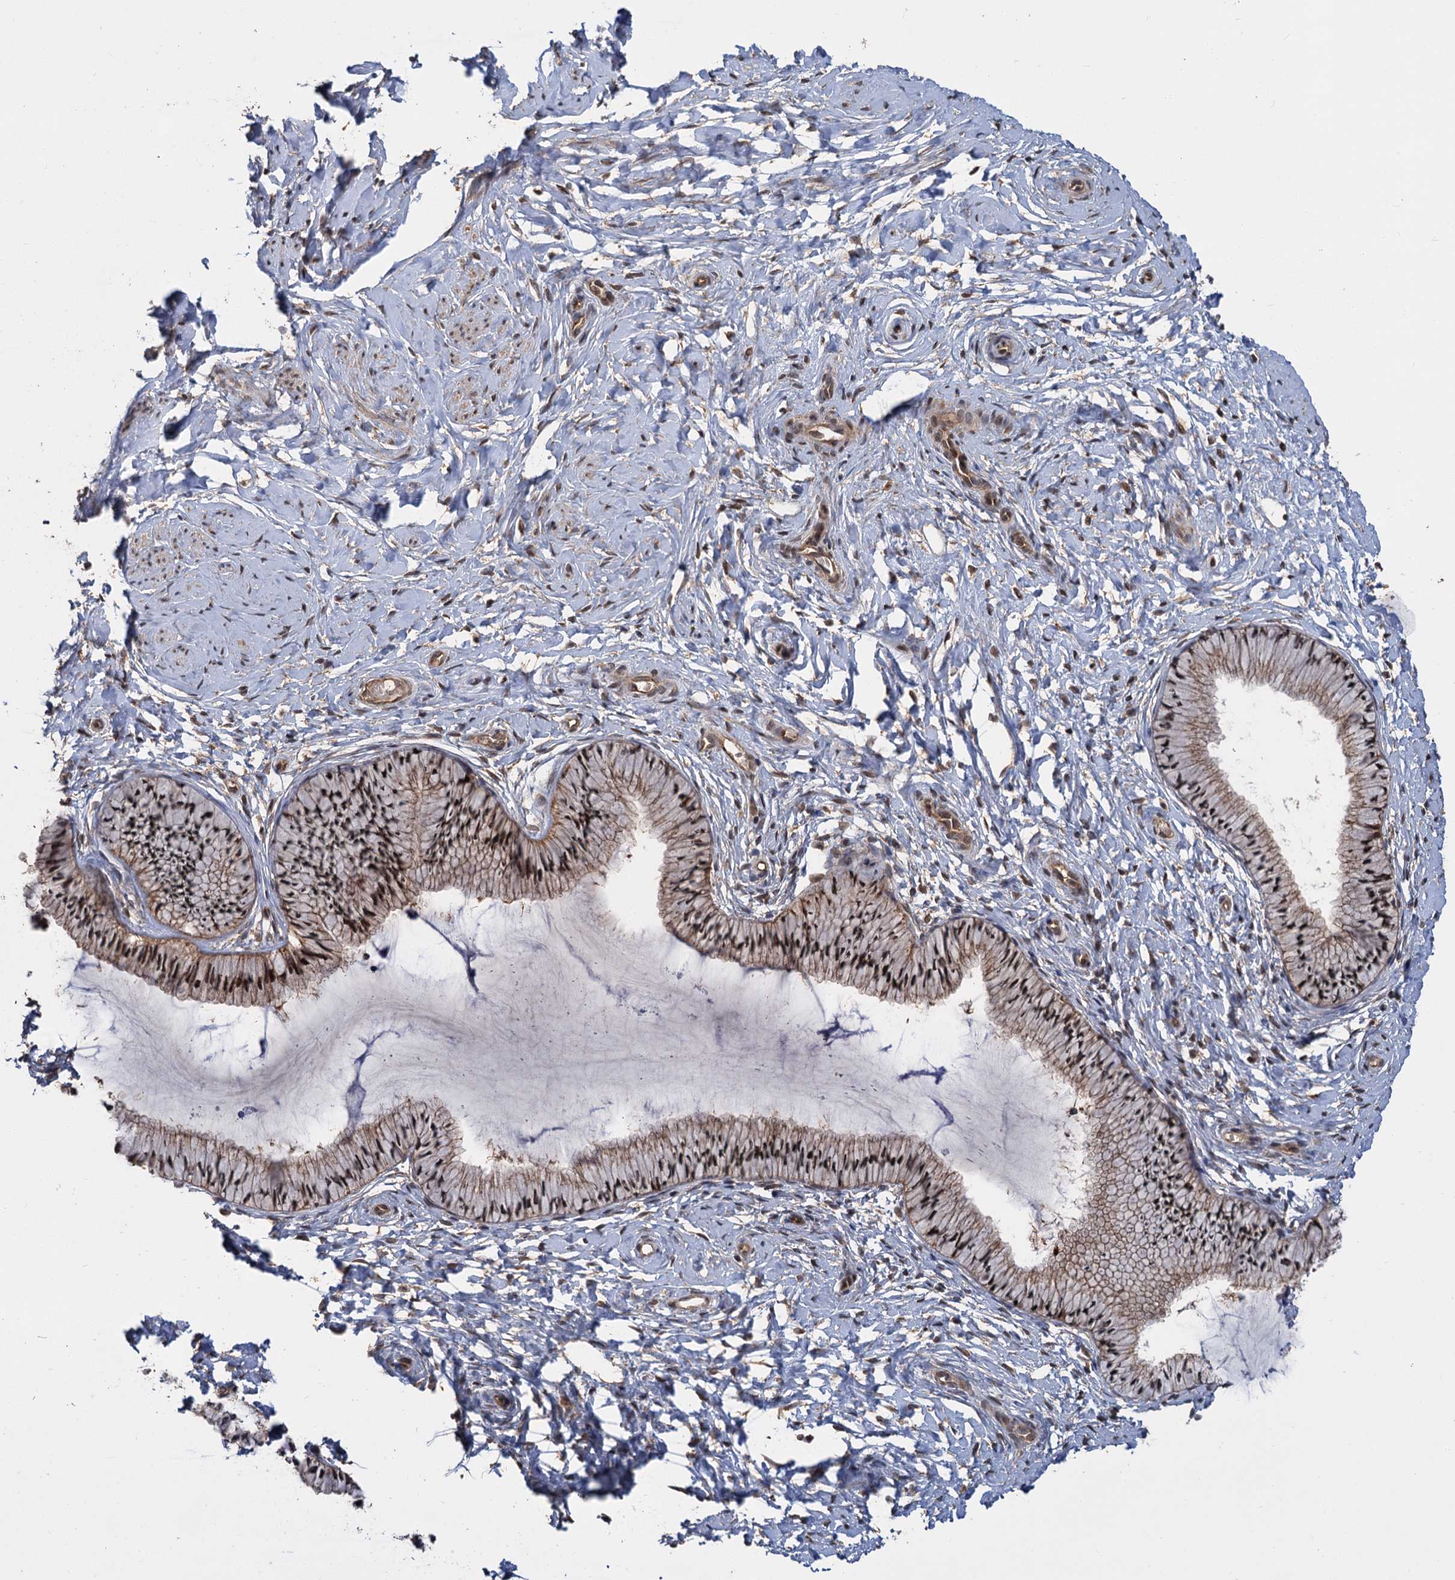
{"staining": {"intensity": "moderate", "quantity": "25%-75%", "location": "cytoplasmic/membranous,nuclear"}, "tissue": "cervix", "cell_type": "Glandular cells", "image_type": "normal", "snomed": [{"axis": "morphology", "description": "Normal tissue, NOS"}, {"axis": "topography", "description": "Cervix"}], "caption": "Immunohistochemistry (DAB) staining of benign cervix demonstrates moderate cytoplasmic/membranous,nuclear protein positivity in about 25%-75% of glandular cells.", "gene": "KANSL2", "patient": {"sex": "female", "age": 33}}